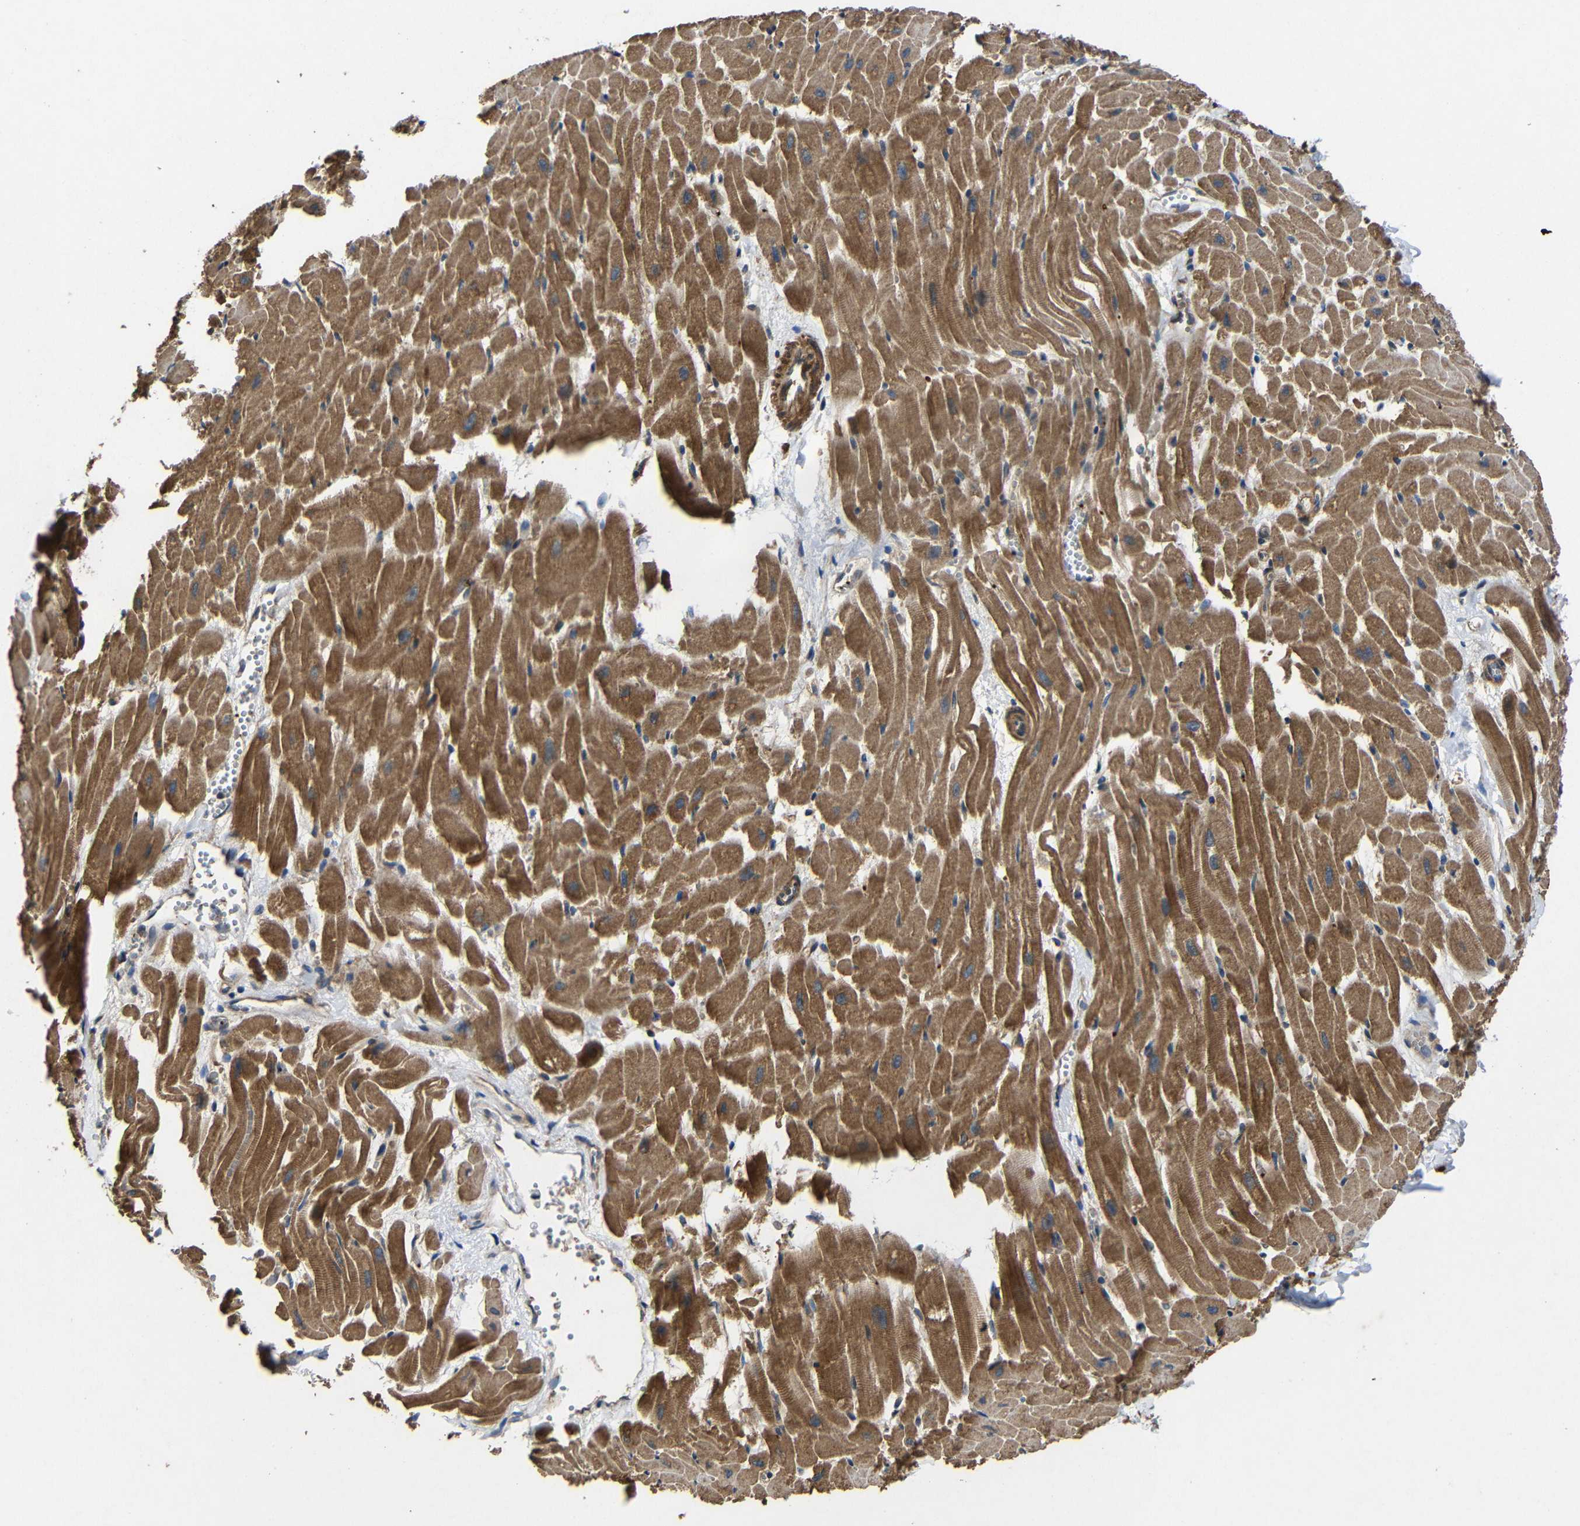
{"staining": {"intensity": "moderate", "quantity": ">75%", "location": "cytoplasmic/membranous"}, "tissue": "heart muscle", "cell_type": "Cardiomyocytes", "image_type": "normal", "snomed": [{"axis": "morphology", "description": "Normal tissue, NOS"}, {"axis": "topography", "description": "Heart"}], "caption": "About >75% of cardiomyocytes in unremarkable human heart muscle show moderate cytoplasmic/membranous protein staining as visualized by brown immunohistochemical staining.", "gene": "EIF2S1", "patient": {"sex": "female", "age": 19}}